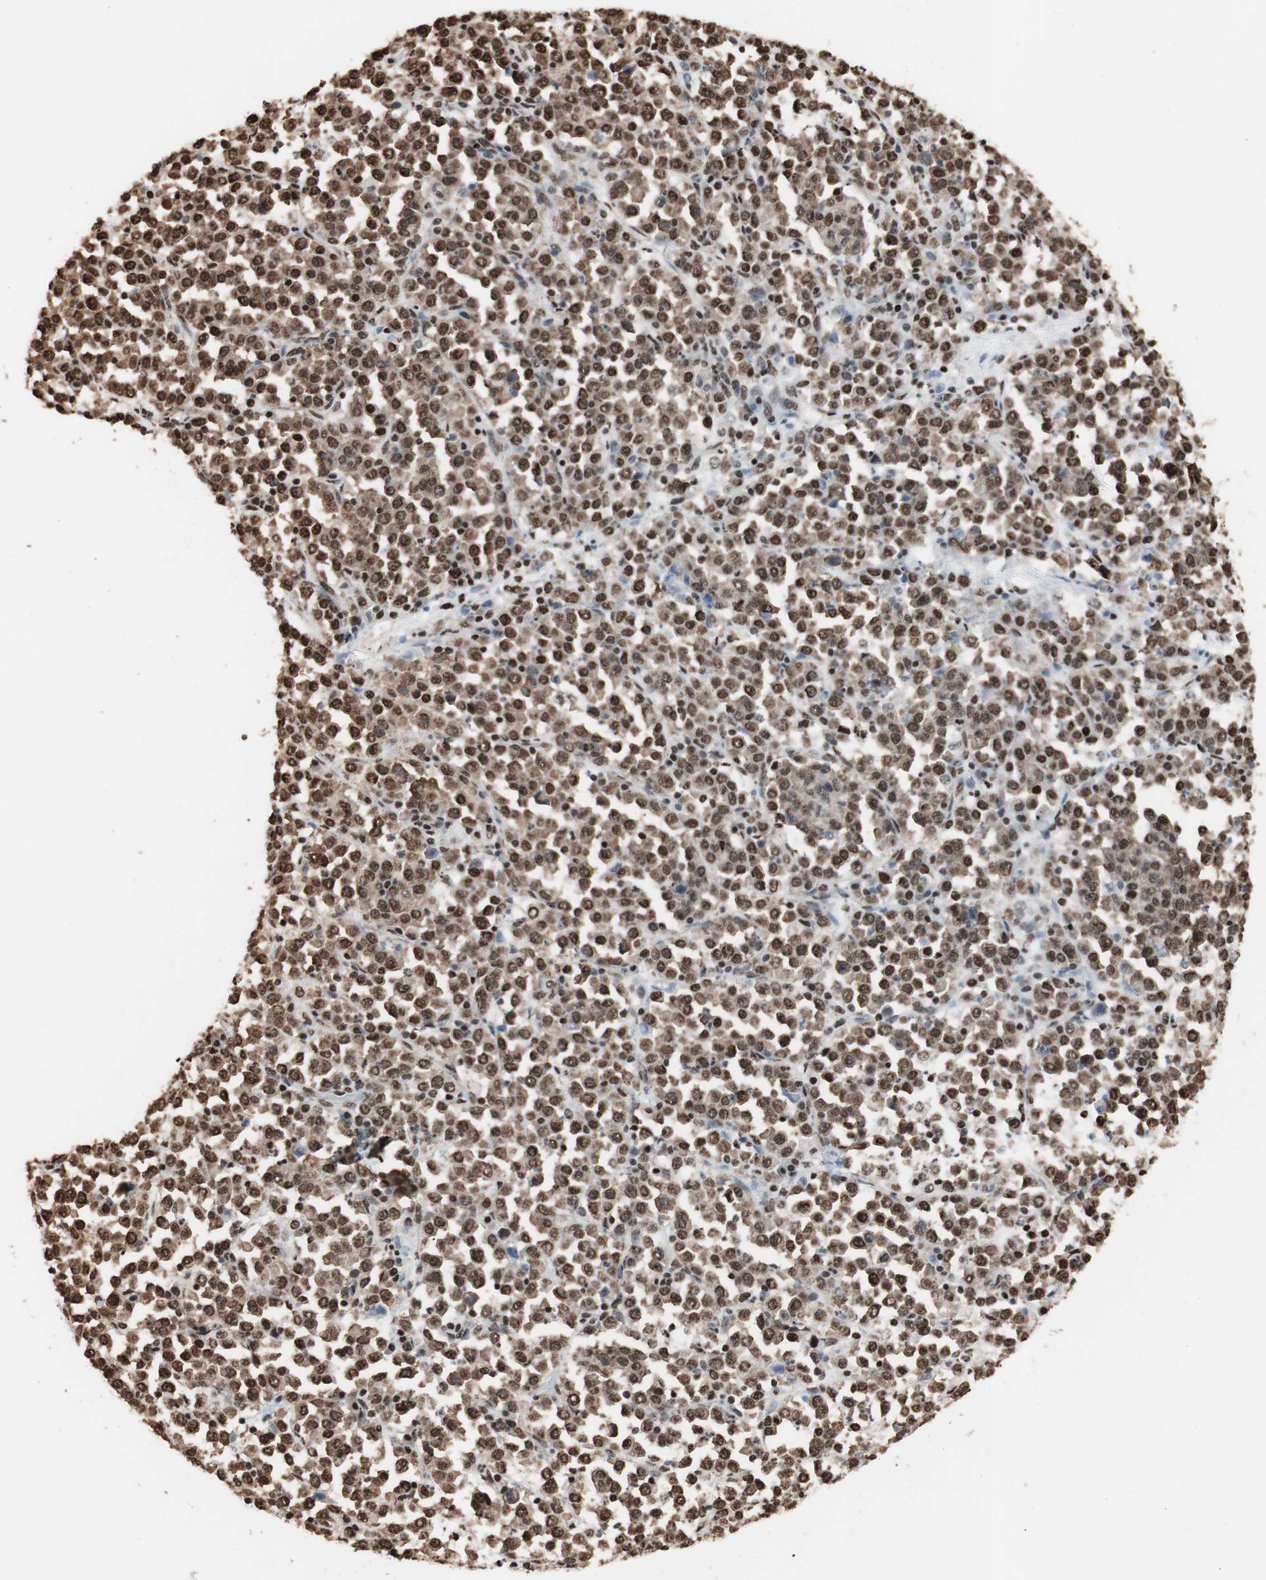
{"staining": {"intensity": "strong", "quantity": ">75%", "location": "cytoplasmic/membranous,nuclear"}, "tissue": "stomach cancer", "cell_type": "Tumor cells", "image_type": "cancer", "snomed": [{"axis": "morphology", "description": "Normal tissue, NOS"}, {"axis": "morphology", "description": "Adenocarcinoma, NOS"}, {"axis": "topography", "description": "Stomach, upper"}, {"axis": "topography", "description": "Stomach"}], "caption": "Protein staining by immunohistochemistry displays strong cytoplasmic/membranous and nuclear expression in approximately >75% of tumor cells in adenocarcinoma (stomach).", "gene": "HNRNPA2B1", "patient": {"sex": "male", "age": 59}}